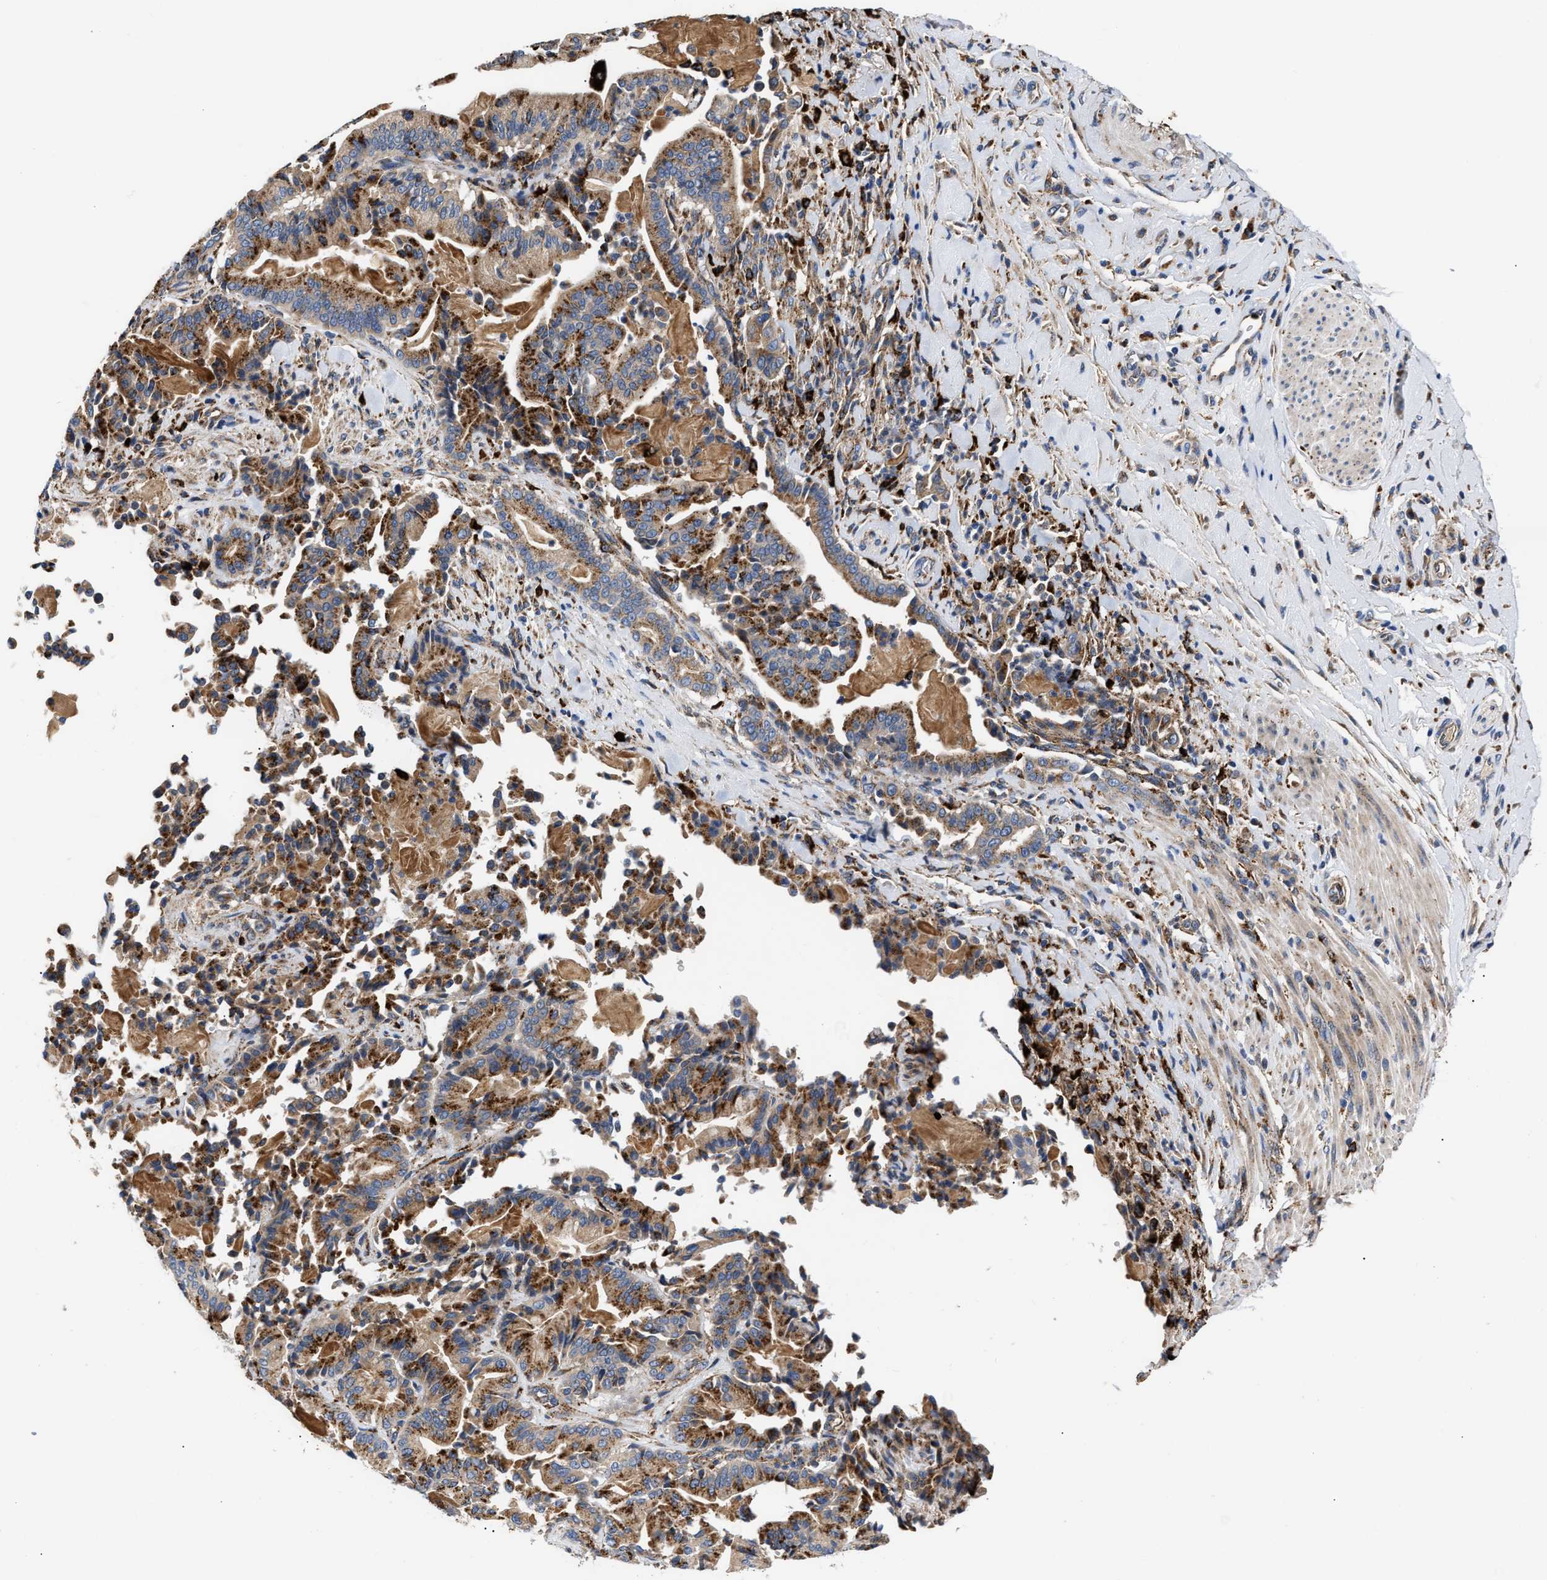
{"staining": {"intensity": "strong", "quantity": "25%-75%", "location": "cytoplasmic/membranous"}, "tissue": "pancreatic cancer", "cell_type": "Tumor cells", "image_type": "cancer", "snomed": [{"axis": "morphology", "description": "Normal tissue, NOS"}, {"axis": "morphology", "description": "Adenocarcinoma, NOS"}, {"axis": "topography", "description": "Pancreas"}], "caption": "A high amount of strong cytoplasmic/membranous expression is identified in about 25%-75% of tumor cells in pancreatic cancer tissue.", "gene": "CCDC146", "patient": {"sex": "male", "age": 63}}